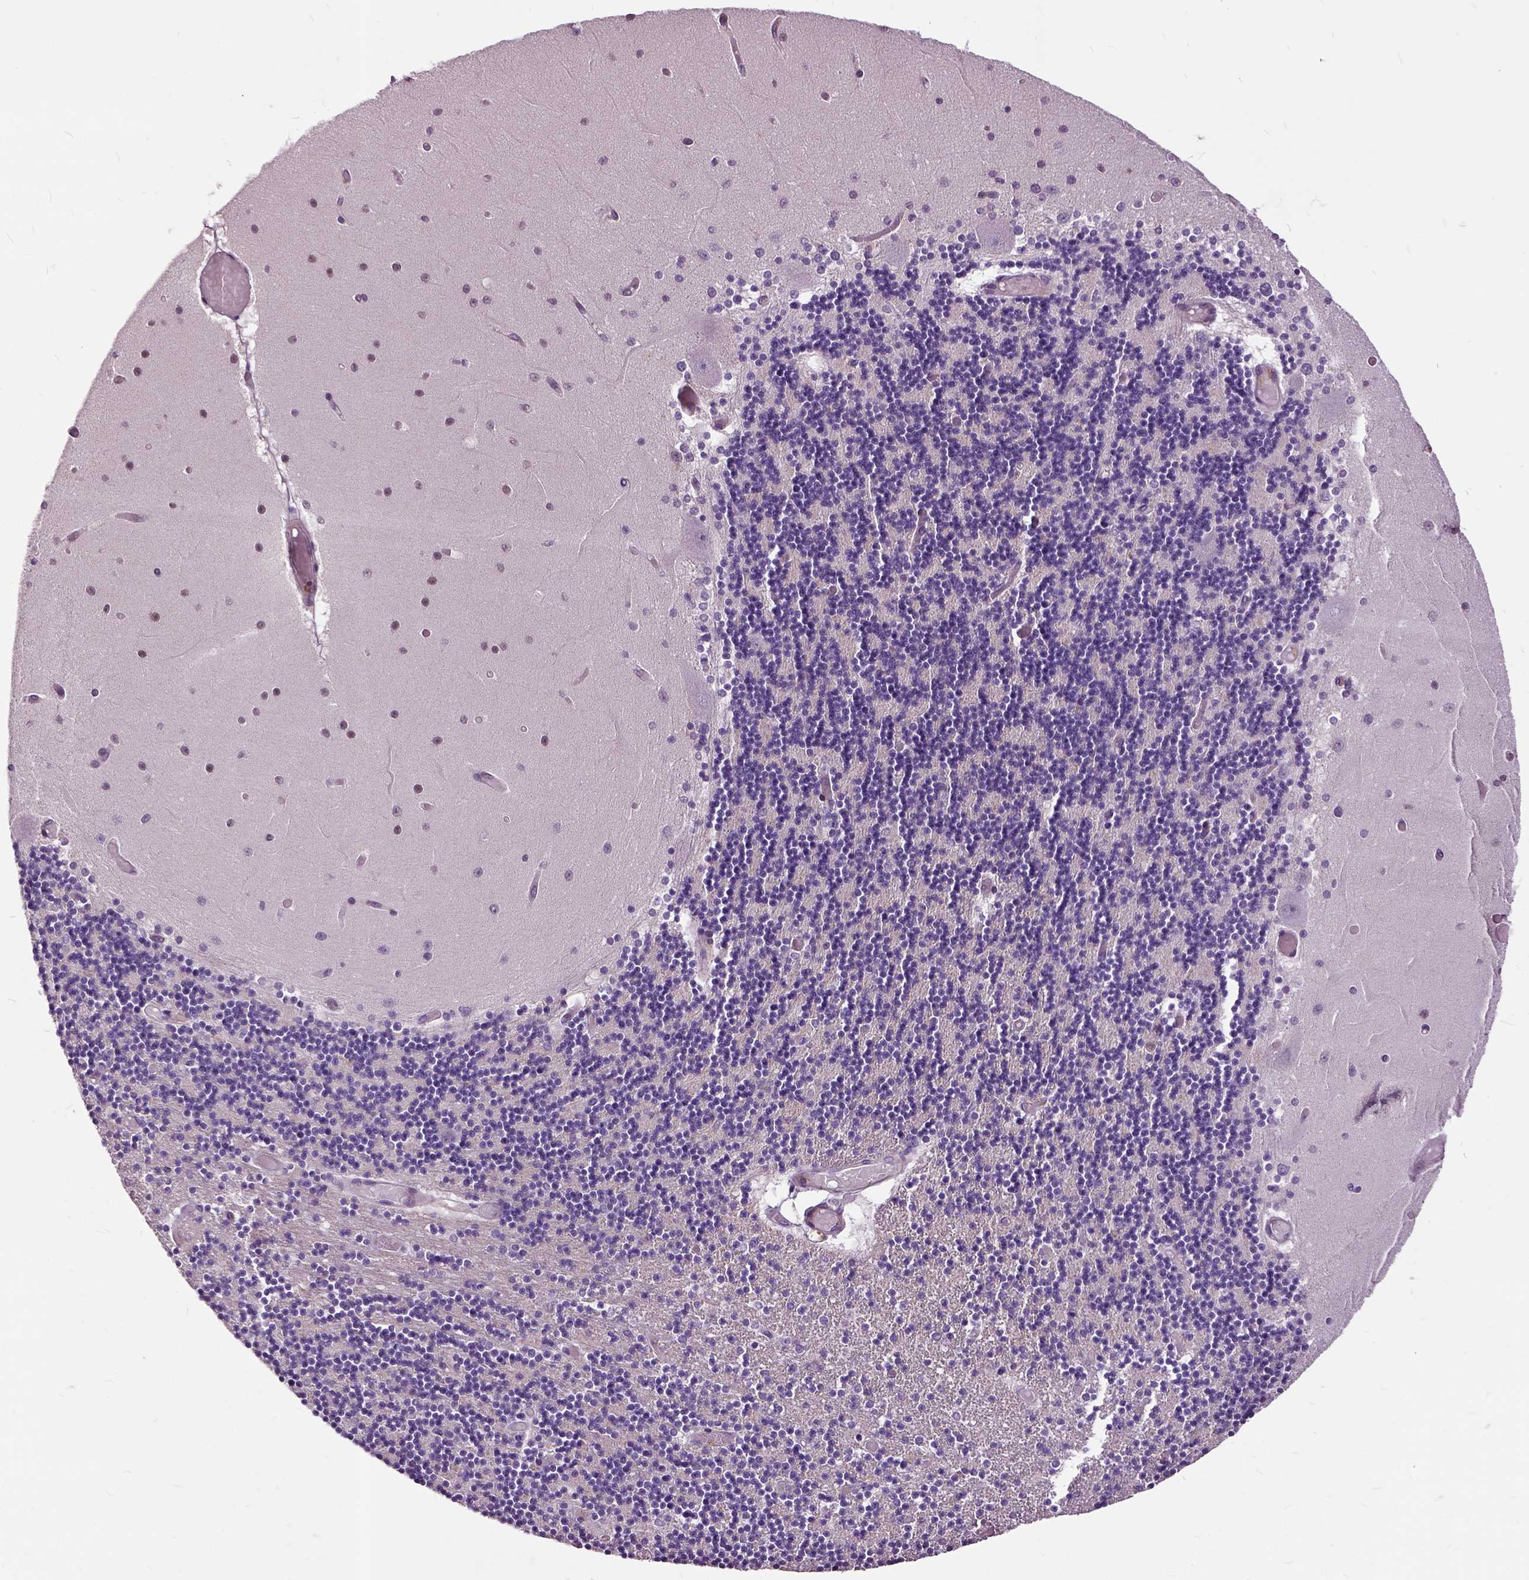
{"staining": {"intensity": "negative", "quantity": "none", "location": "none"}, "tissue": "cerebellum", "cell_type": "Cells in granular layer", "image_type": "normal", "snomed": [{"axis": "morphology", "description": "Normal tissue, NOS"}, {"axis": "topography", "description": "Cerebellum"}], "caption": "Protein analysis of benign cerebellum shows no significant positivity in cells in granular layer.", "gene": "ILRUN", "patient": {"sex": "female", "age": 28}}